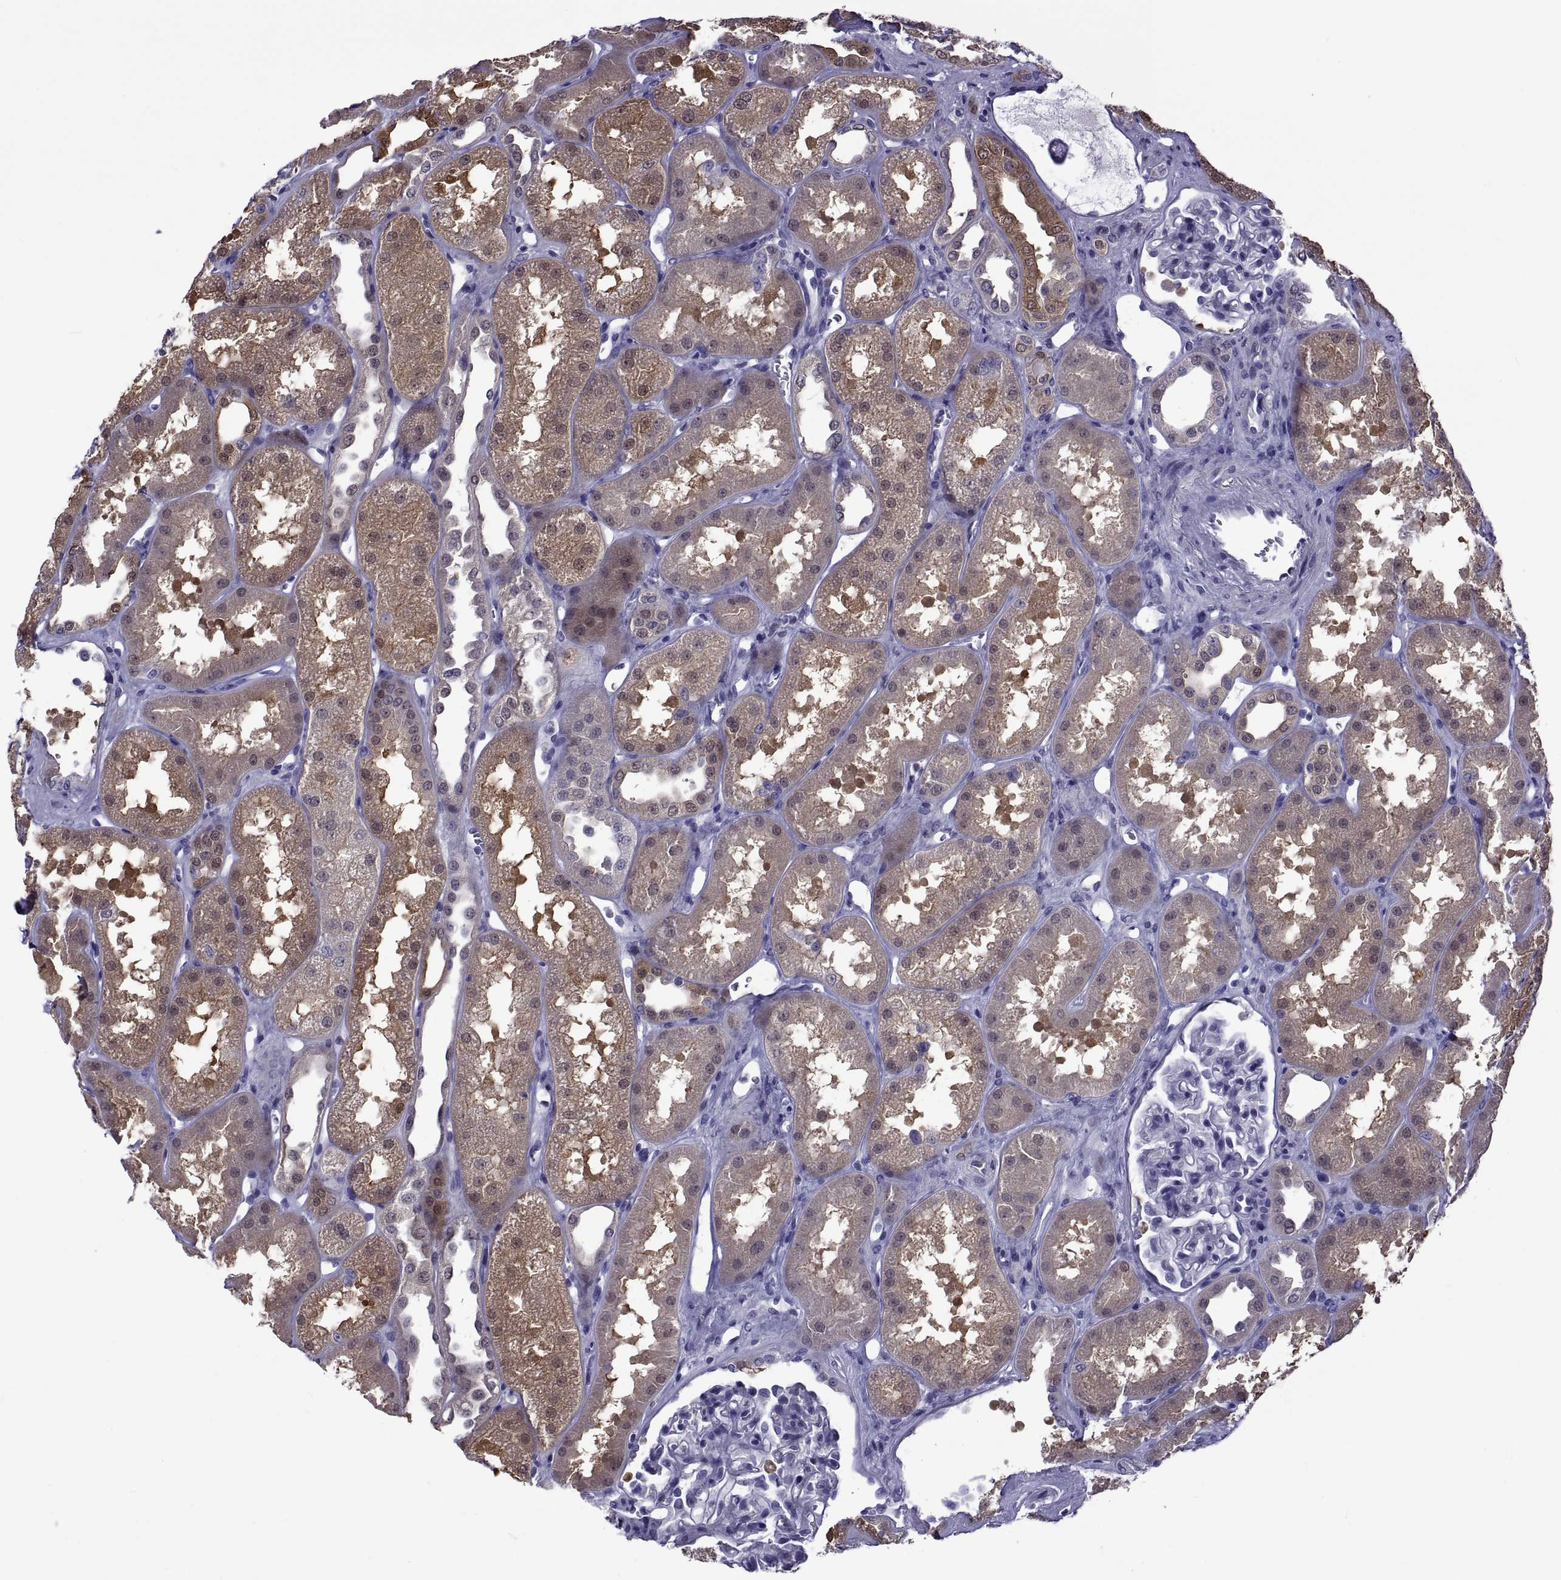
{"staining": {"intensity": "negative", "quantity": "none", "location": "none"}, "tissue": "kidney", "cell_type": "Cells in glomeruli", "image_type": "normal", "snomed": [{"axis": "morphology", "description": "Normal tissue, NOS"}, {"axis": "topography", "description": "Kidney"}], "caption": "Immunohistochemistry micrograph of normal human kidney stained for a protein (brown), which reveals no staining in cells in glomeruli. (DAB IHC visualized using brightfield microscopy, high magnification).", "gene": "LCN9", "patient": {"sex": "male", "age": 61}}